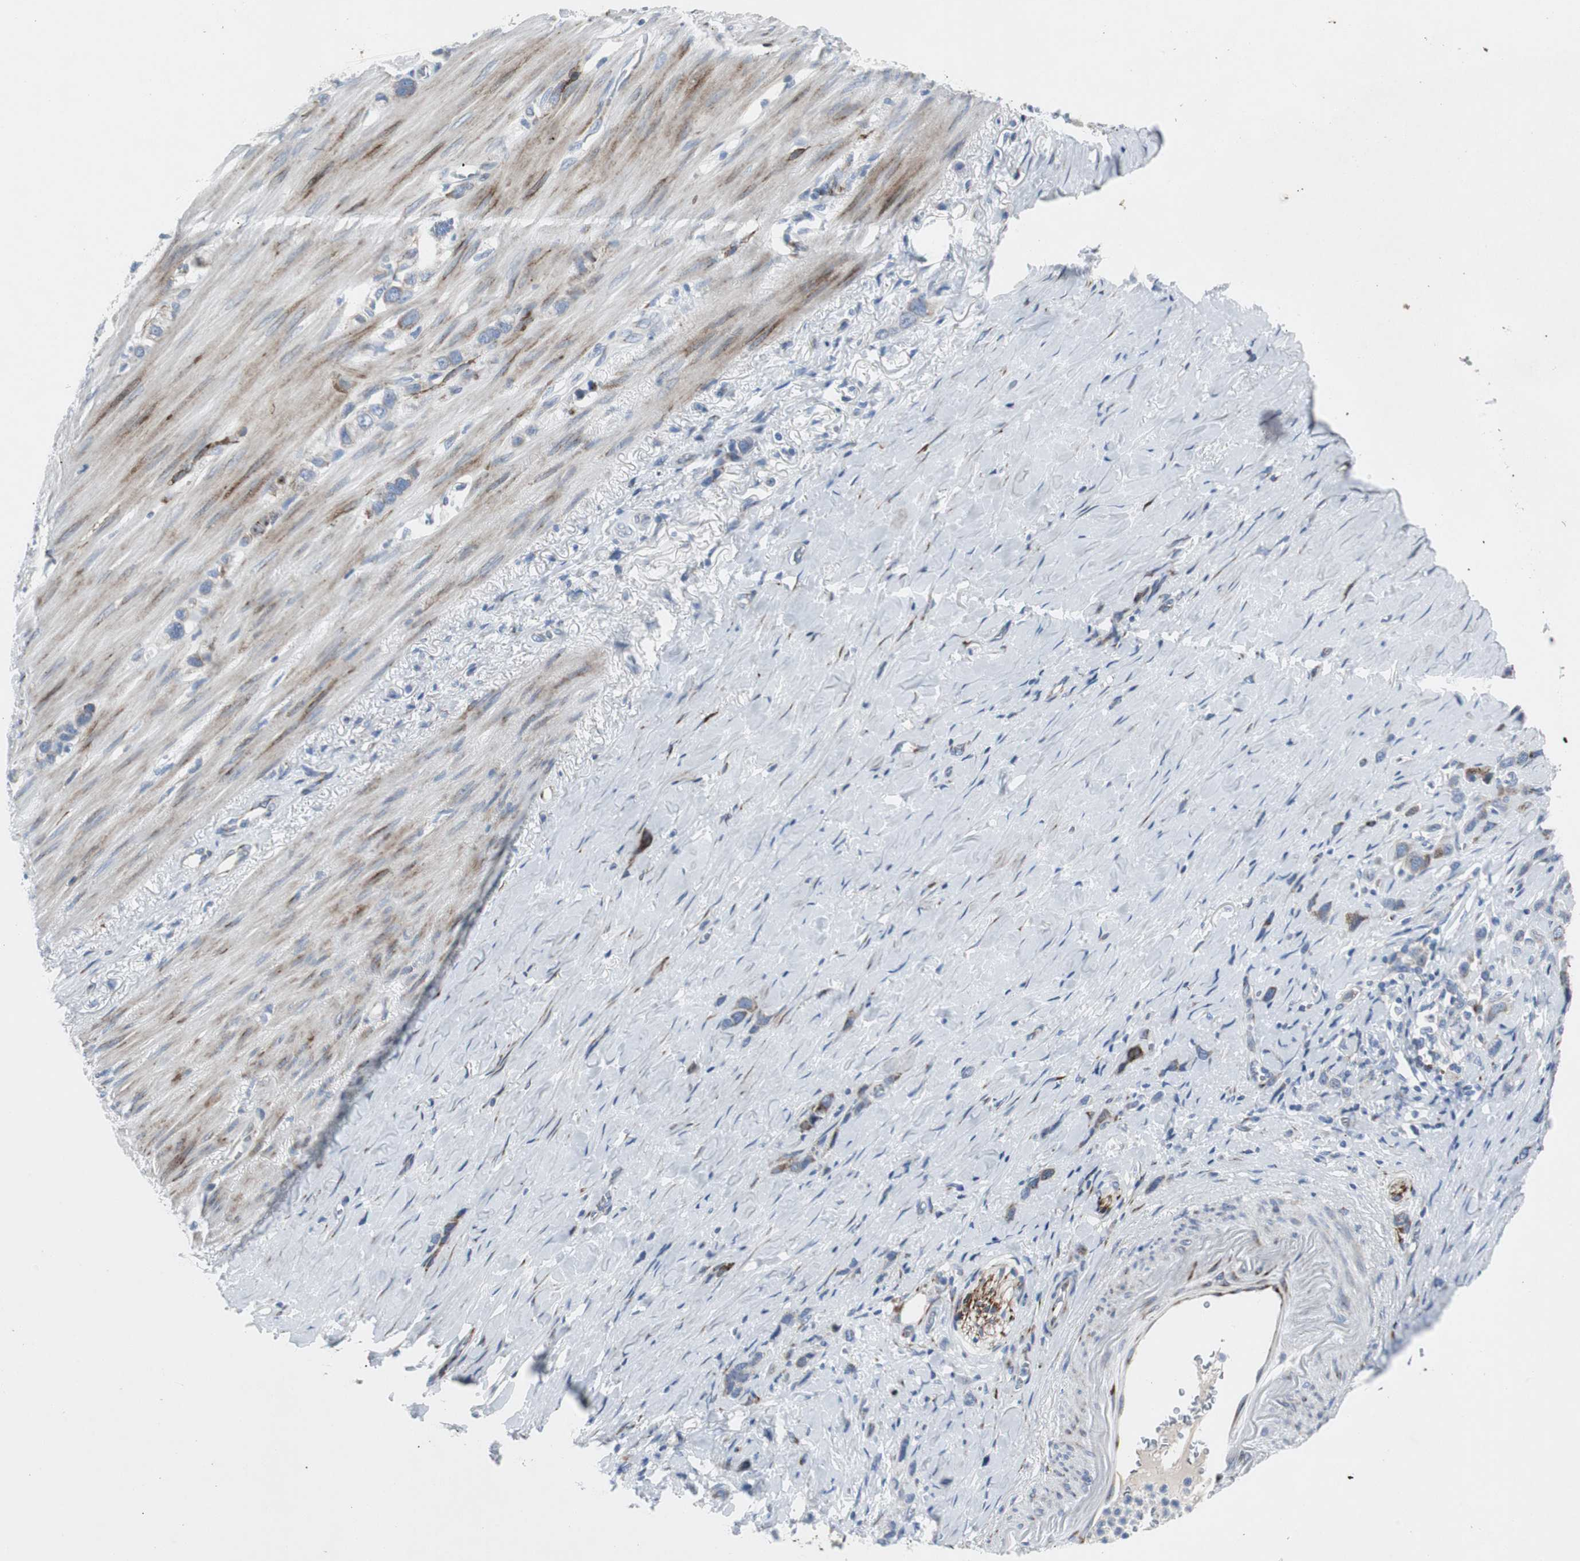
{"staining": {"intensity": "weak", "quantity": "25%-75%", "location": "cytoplasmic/membranous"}, "tissue": "stomach cancer", "cell_type": "Tumor cells", "image_type": "cancer", "snomed": [{"axis": "morphology", "description": "Normal tissue, NOS"}, {"axis": "morphology", "description": "Adenocarcinoma, NOS"}, {"axis": "morphology", "description": "Adenocarcinoma, High grade"}, {"axis": "topography", "description": "Stomach, upper"}, {"axis": "topography", "description": "Stomach"}], "caption": "Brown immunohistochemical staining in adenocarcinoma (stomach) shows weak cytoplasmic/membranous expression in approximately 25%-75% of tumor cells.", "gene": "BBC3", "patient": {"sex": "female", "age": 65}}